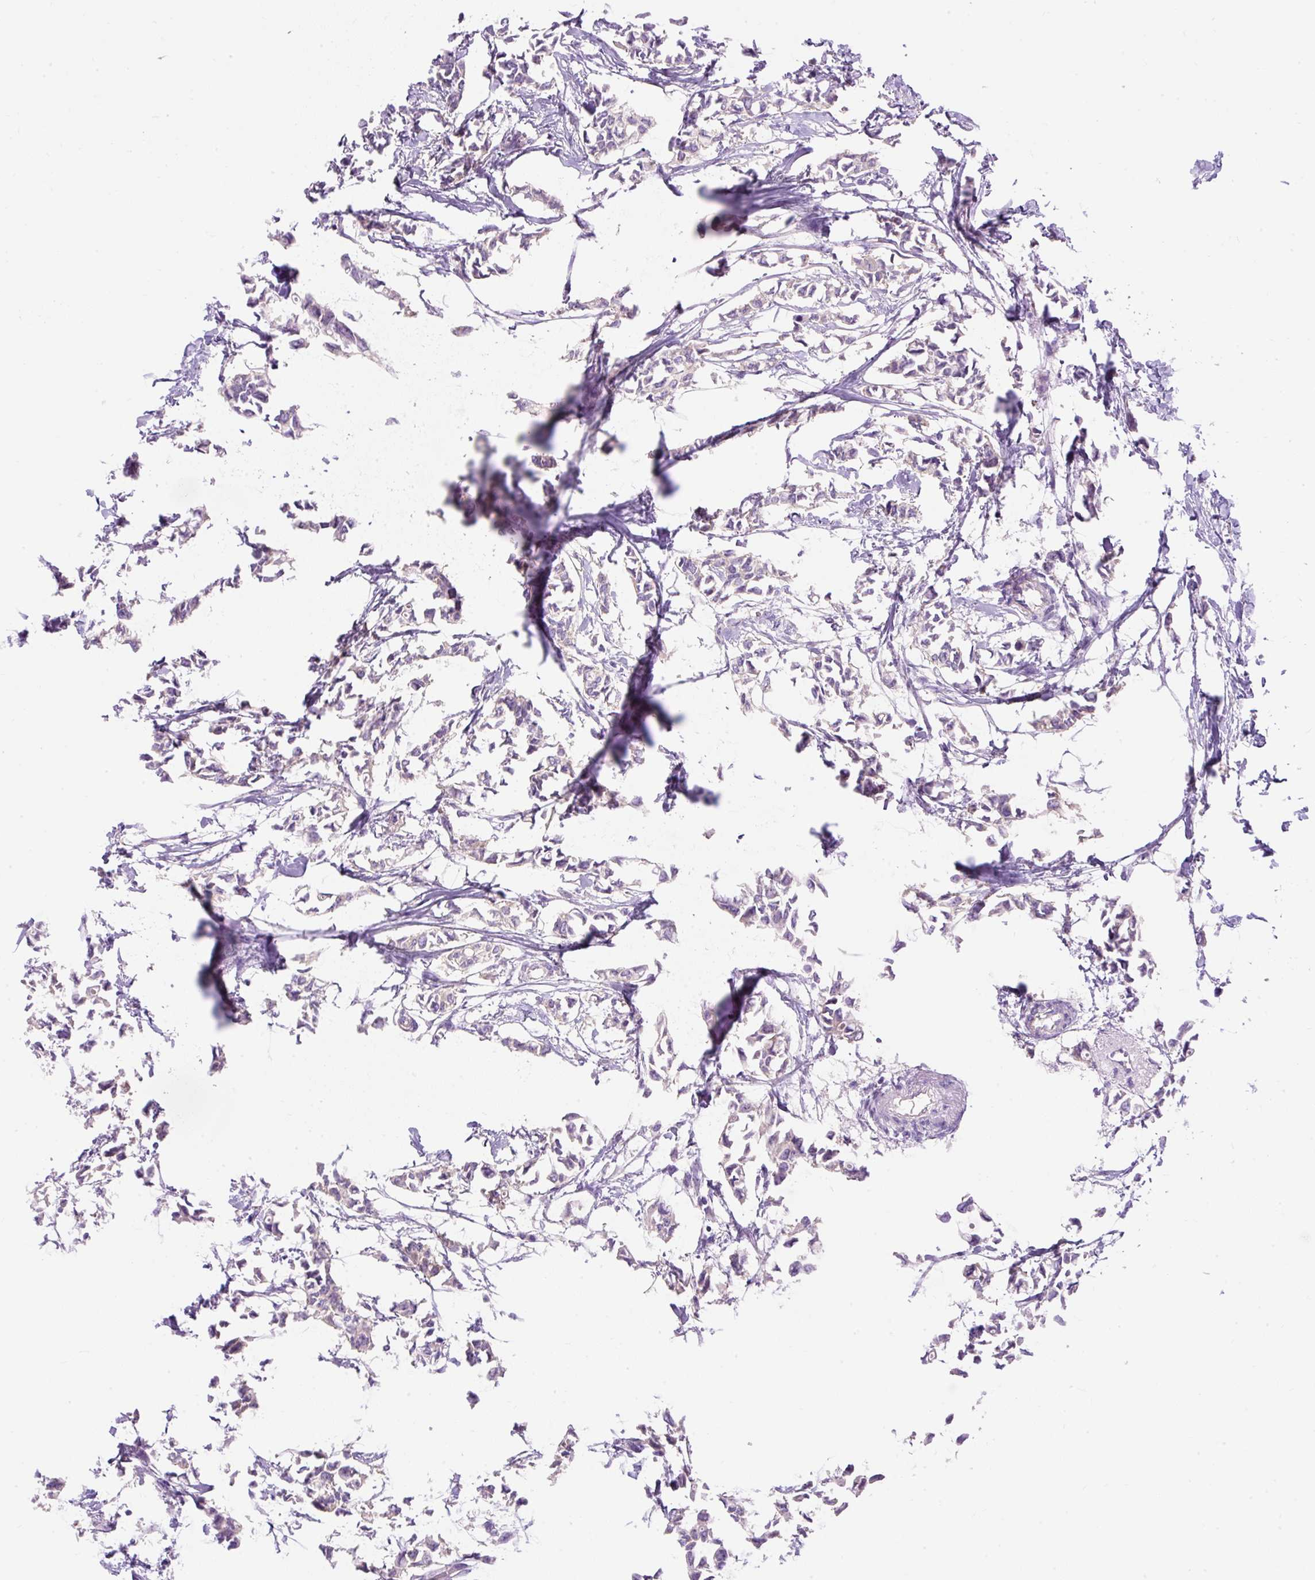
{"staining": {"intensity": "negative", "quantity": "none", "location": "none"}, "tissue": "breast cancer", "cell_type": "Tumor cells", "image_type": "cancer", "snomed": [{"axis": "morphology", "description": "Duct carcinoma"}, {"axis": "topography", "description": "Breast"}], "caption": "Immunohistochemistry (IHC) image of human breast cancer (invasive ductal carcinoma) stained for a protein (brown), which displays no staining in tumor cells. (Immunohistochemistry, brightfield microscopy, high magnification).", "gene": "OR4K15", "patient": {"sex": "female", "age": 41}}